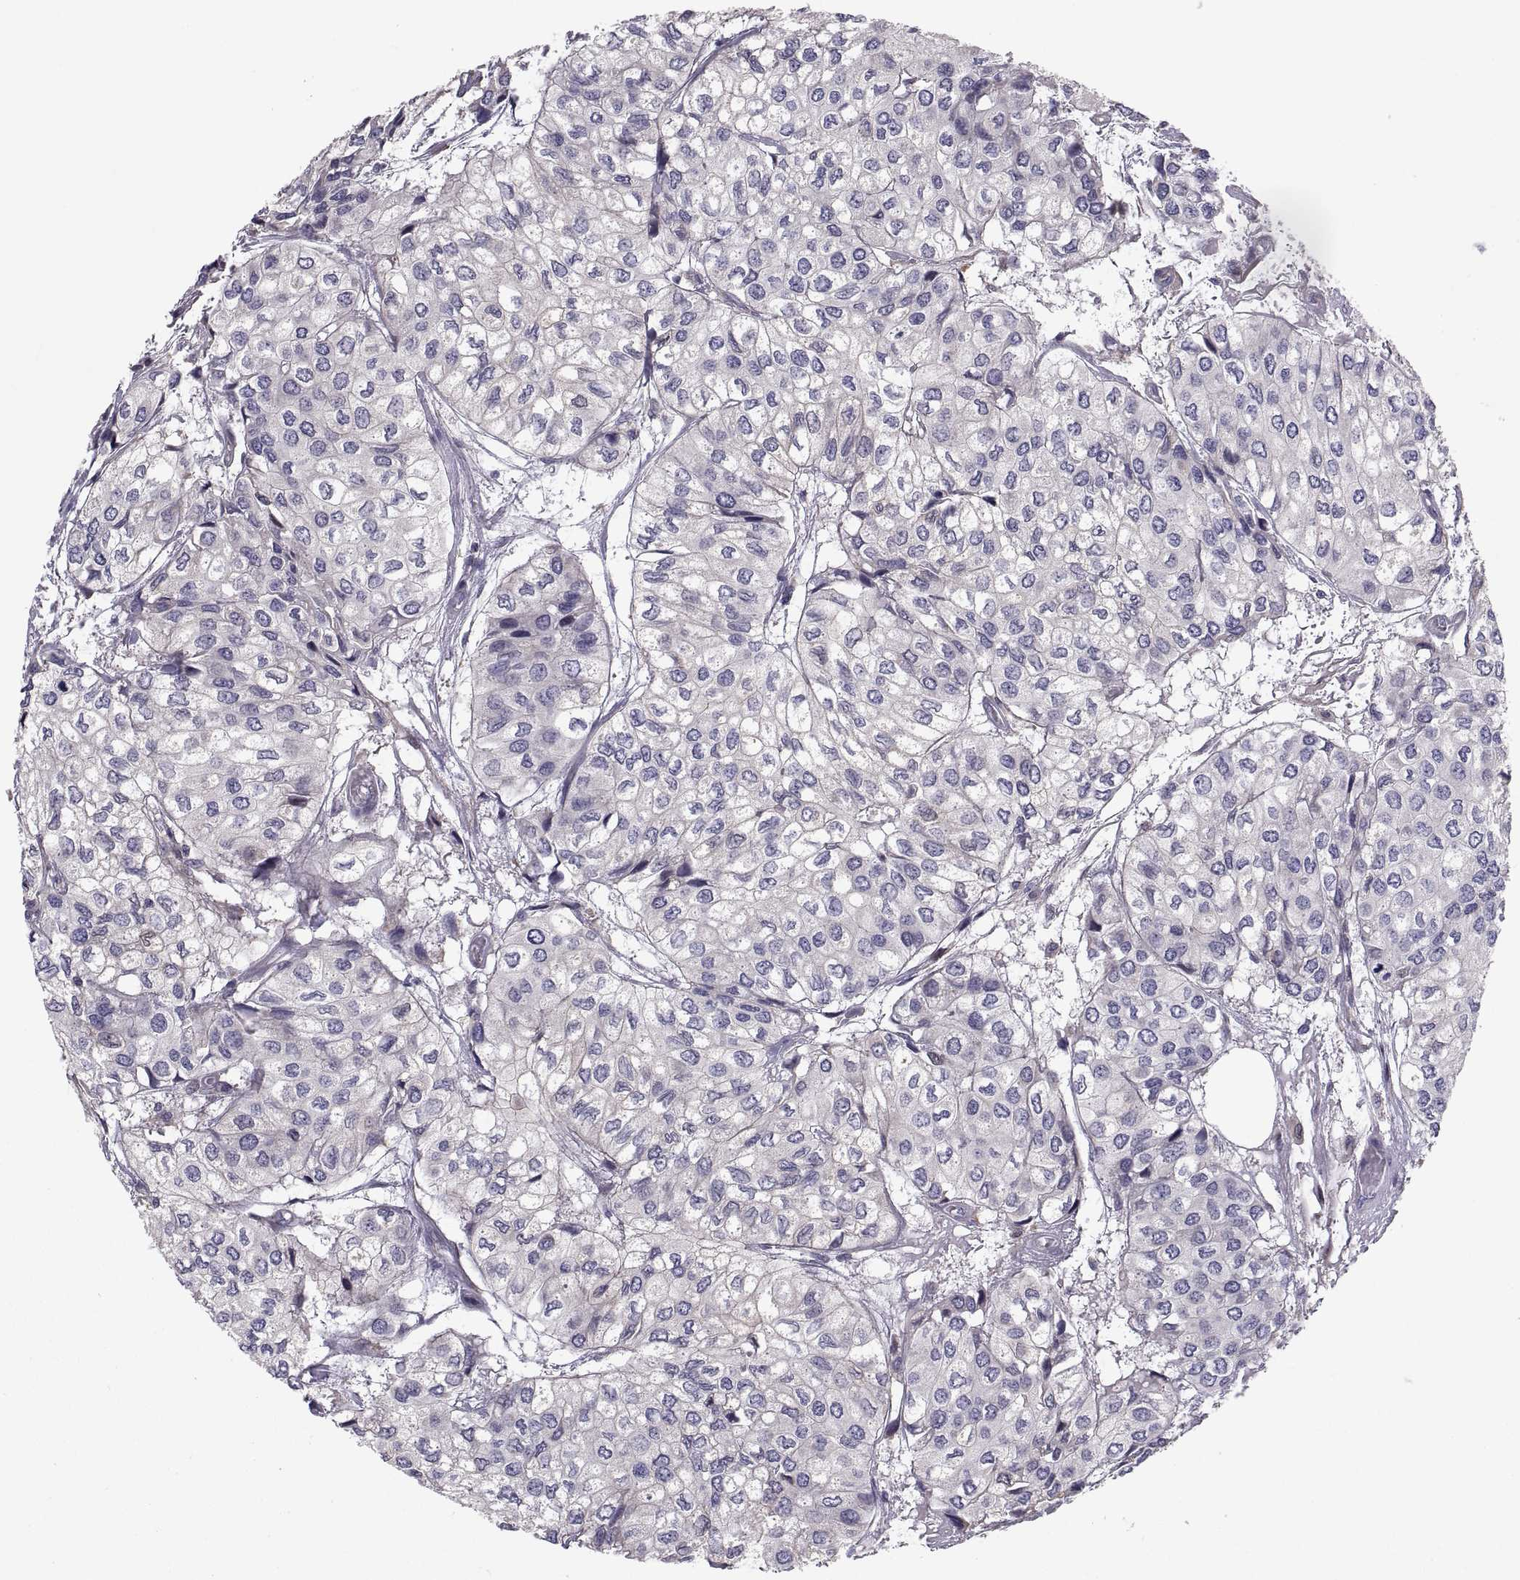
{"staining": {"intensity": "negative", "quantity": "none", "location": "none"}, "tissue": "urothelial cancer", "cell_type": "Tumor cells", "image_type": "cancer", "snomed": [{"axis": "morphology", "description": "Urothelial carcinoma, High grade"}, {"axis": "topography", "description": "Urinary bladder"}], "caption": "Immunohistochemistry micrograph of neoplastic tissue: high-grade urothelial carcinoma stained with DAB exhibits no significant protein expression in tumor cells. (DAB (3,3'-diaminobenzidine) immunohistochemistry visualized using brightfield microscopy, high magnification).", "gene": "ANO1", "patient": {"sex": "male", "age": 73}}